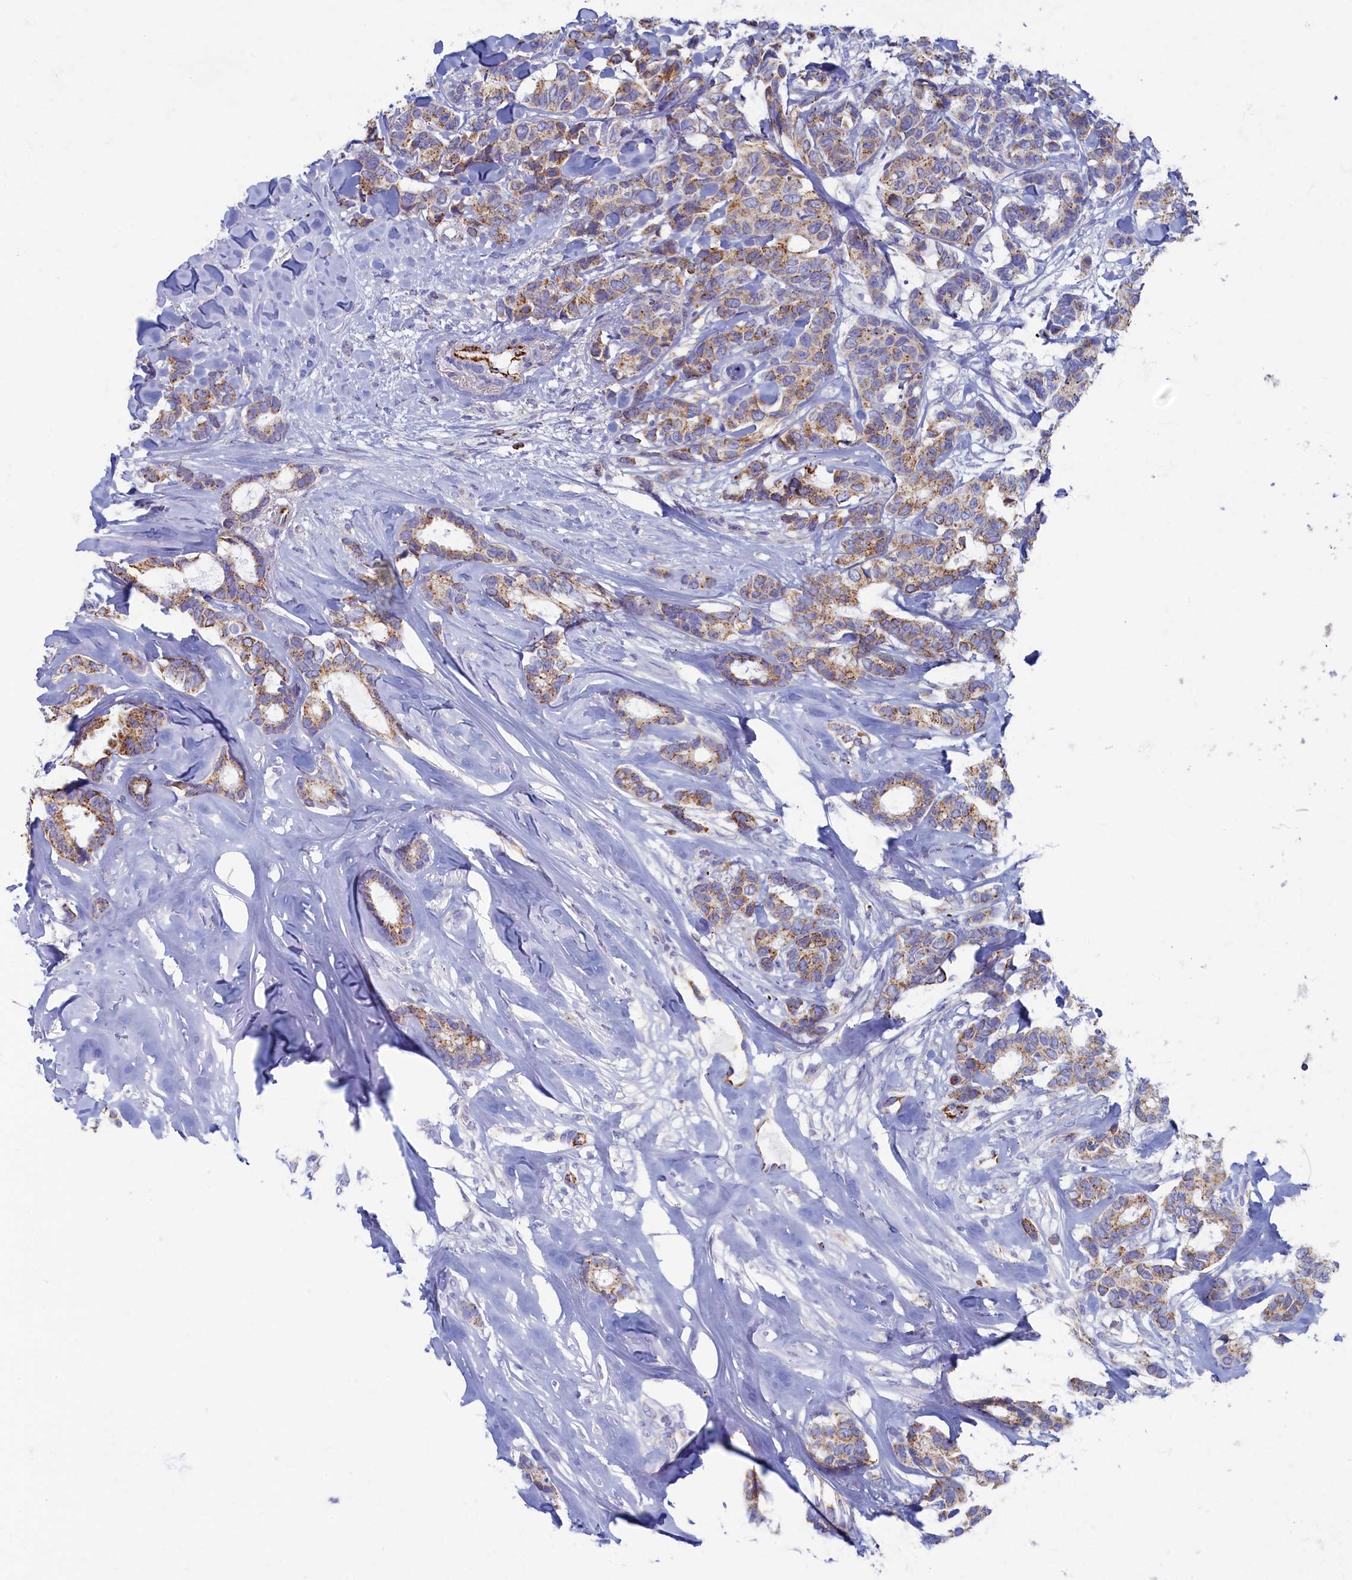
{"staining": {"intensity": "moderate", "quantity": ">75%", "location": "cytoplasmic/membranous"}, "tissue": "breast cancer", "cell_type": "Tumor cells", "image_type": "cancer", "snomed": [{"axis": "morphology", "description": "Duct carcinoma"}, {"axis": "topography", "description": "Breast"}], "caption": "A micrograph showing moderate cytoplasmic/membranous positivity in approximately >75% of tumor cells in invasive ductal carcinoma (breast), as visualized by brown immunohistochemical staining.", "gene": "OCIAD2", "patient": {"sex": "female", "age": 87}}